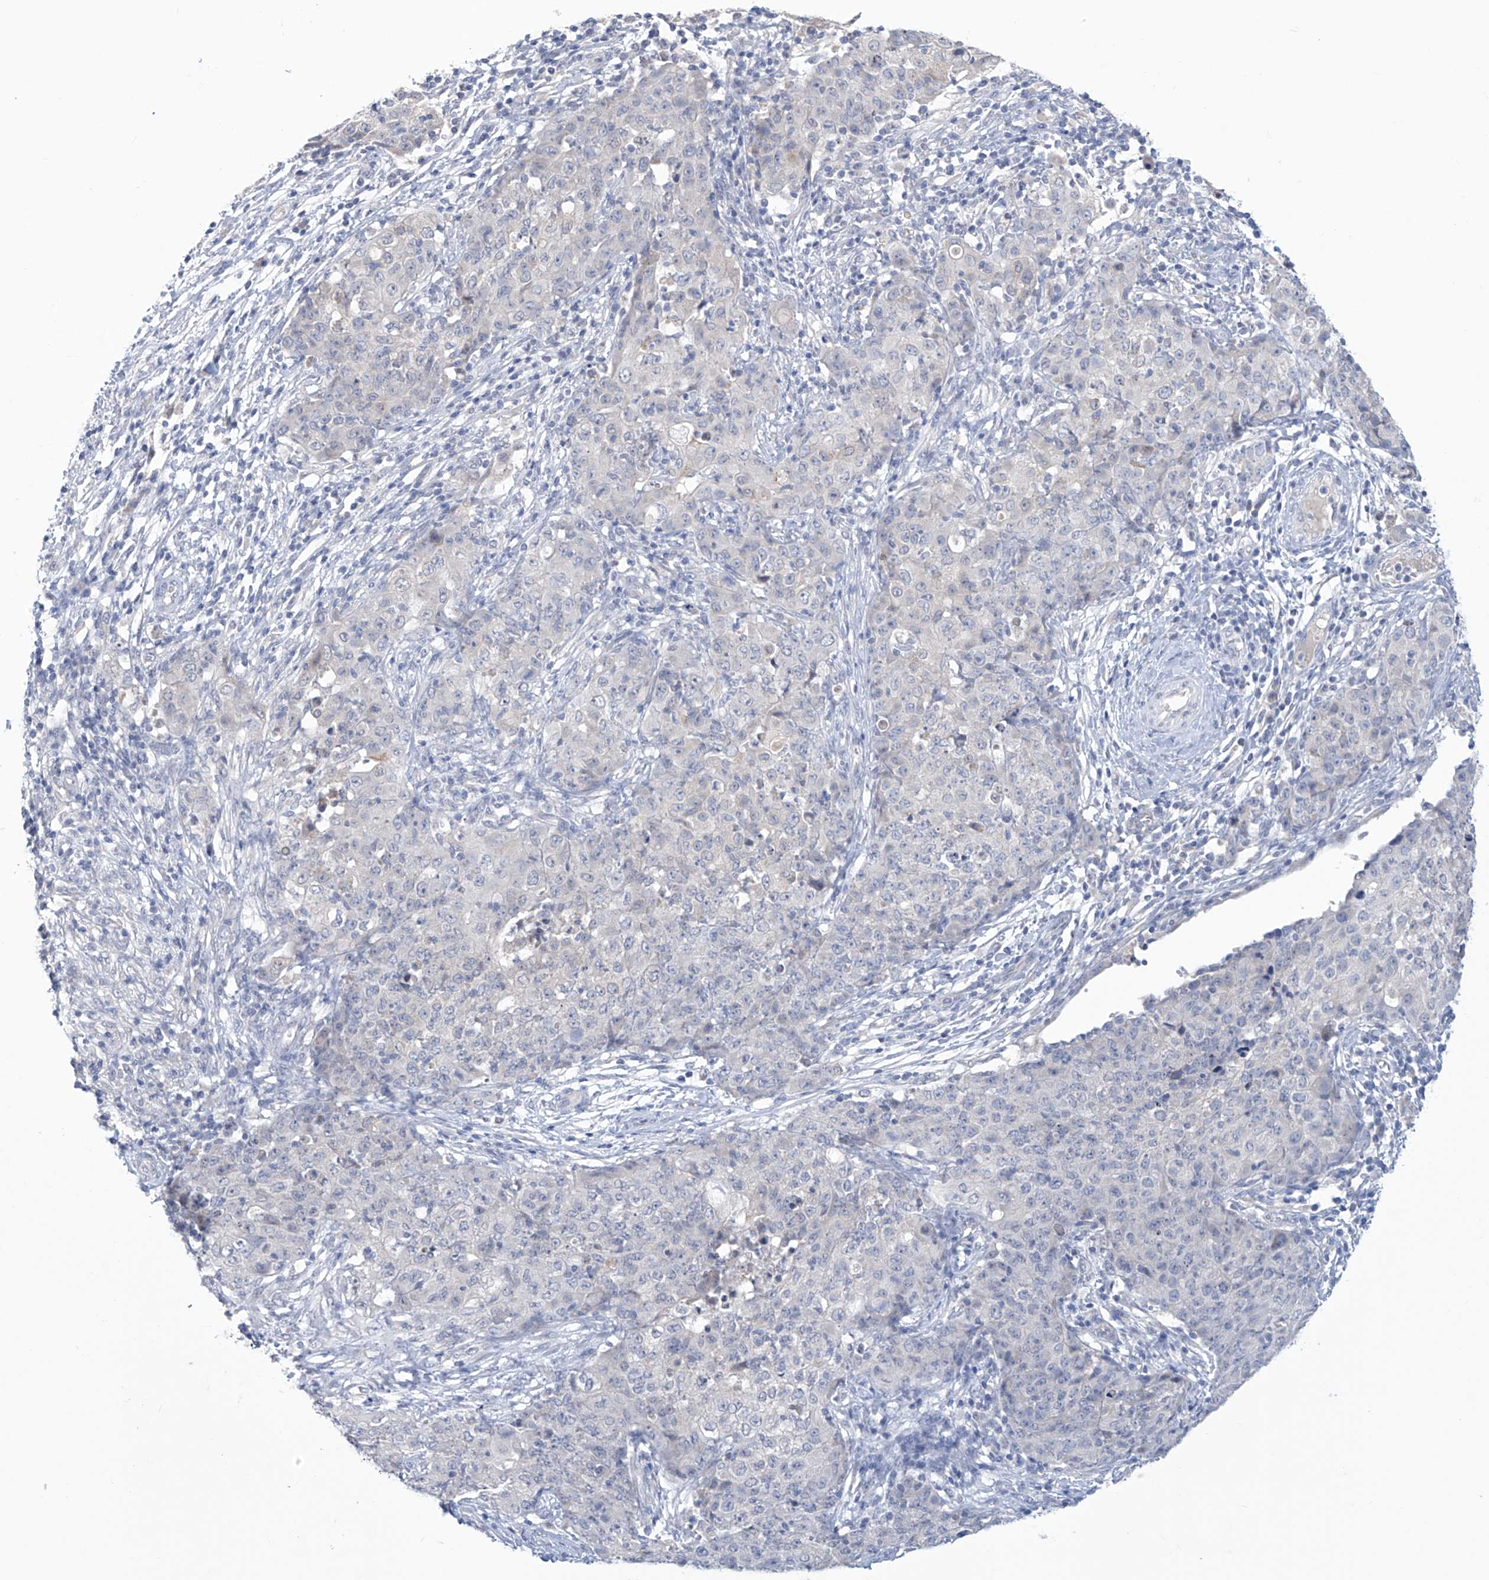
{"staining": {"intensity": "negative", "quantity": "none", "location": "none"}, "tissue": "ovarian cancer", "cell_type": "Tumor cells", "image_type": "cancer", "snomed": [{"axis": "morphology", "description": "Carcinoma, endometroid"}, {"axis": "topography", "description": "Ovary"}], "caption": "The IHC image has no significant positivity in tumor cells of ovarian endometroid carcinoma tissue.", "gene": "IBA57", "patient": {"sex": "female", "age": 42}}